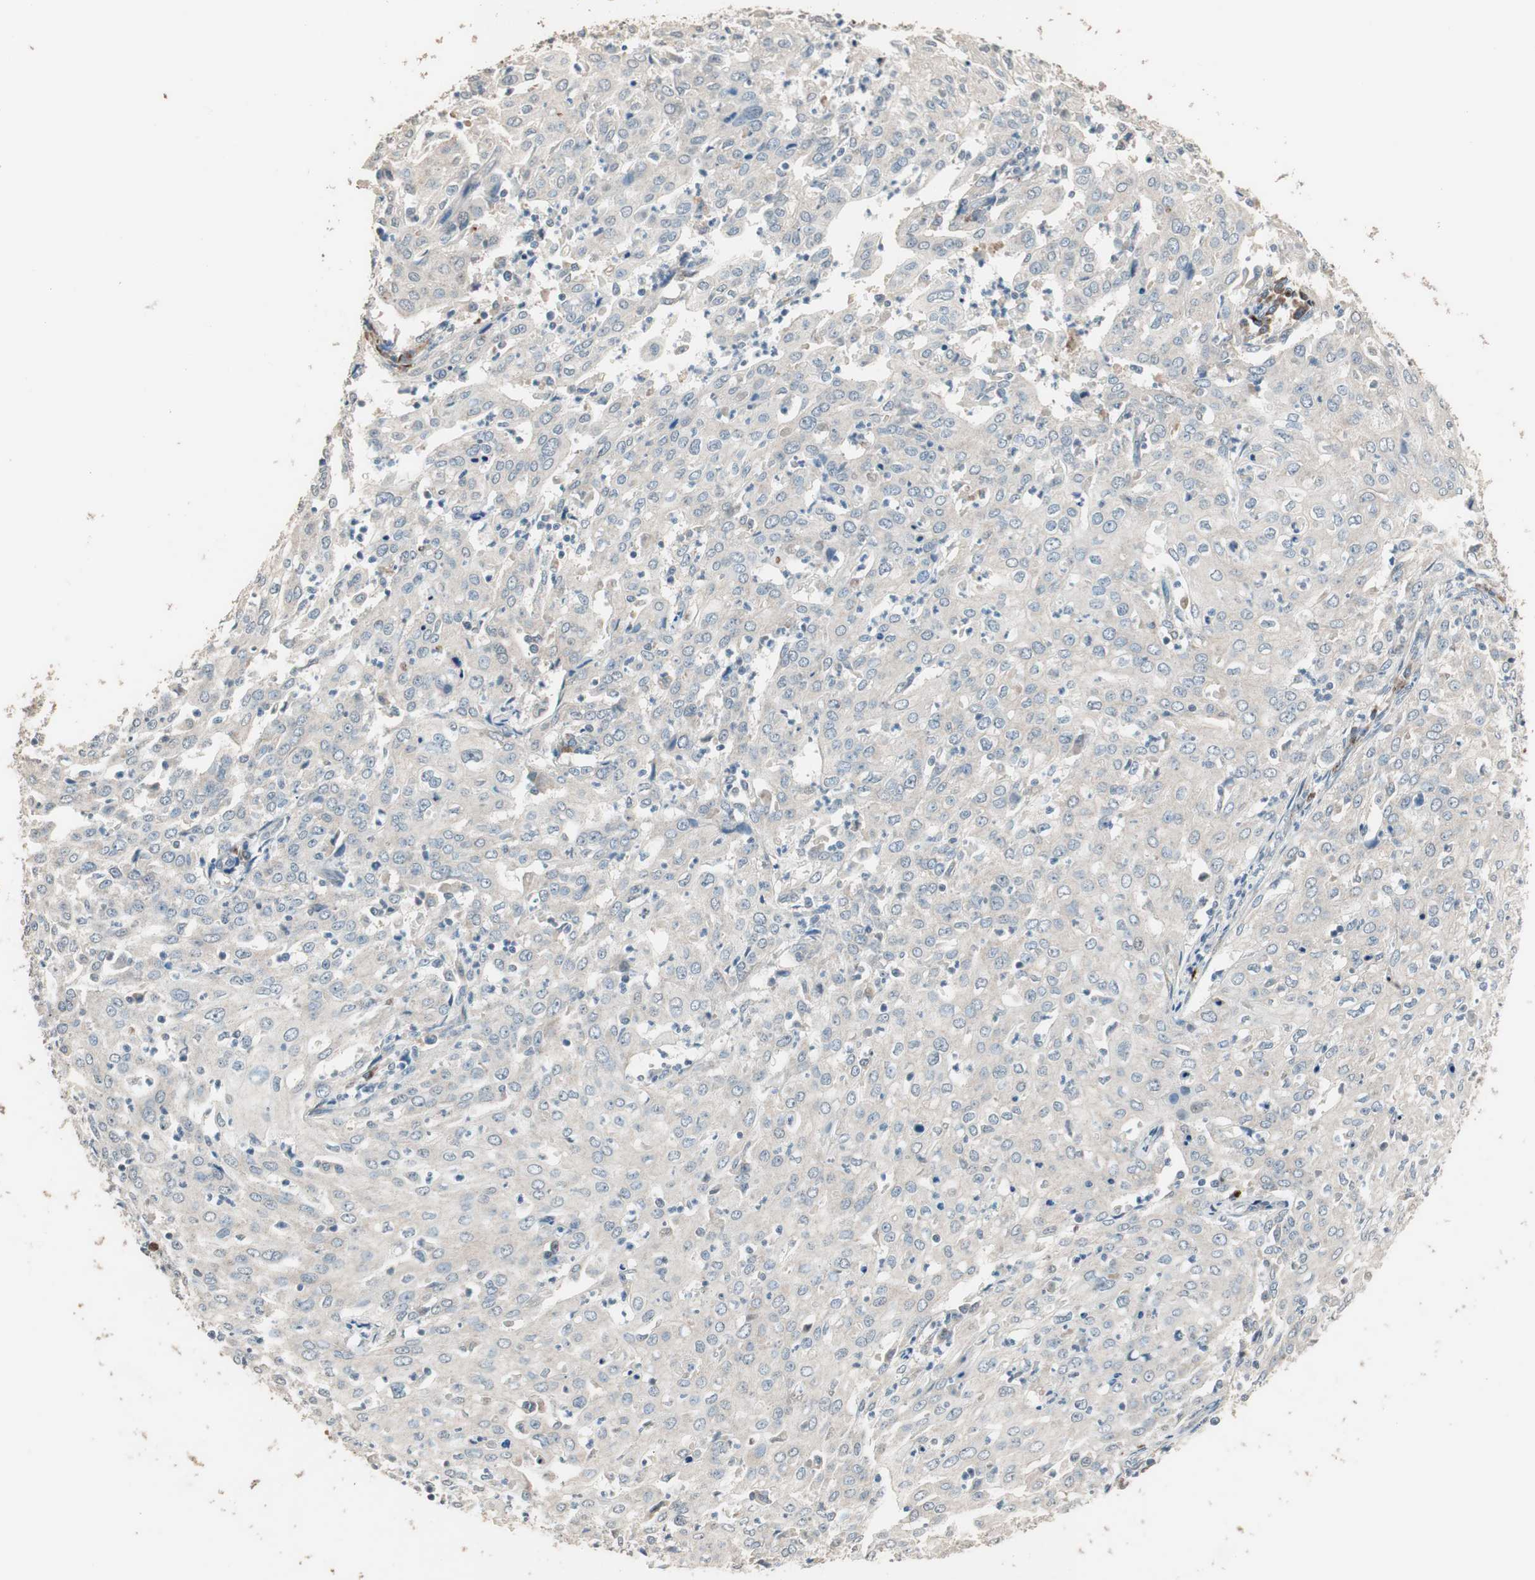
{"staining": {"intensity": "weak", "quantity": ">75%", "location": "cytoplasmic/membranous"}, "tissue": "cervical cancer", "cell_type": "Tumor cells", "image_type": "cancer", "snomed": [{"axis": "morphology", "description": "Squamous cell carcinoma, NOS"}, {"axis": "topography", "description": "Cervix"}], "caption": "Immunohistochemistry staining of squamous cell carcinoma (cervical), which reveals low levels of weak cytoplasmic/membranous positivity in approximately >75% of tumor cells indicating weak cytoplasmic/membranous protein expression. The staining was performed using DAB (brown) for protein detection and nuclei were counterstained in hematoxylin (blue).", "gene": "RARRES1", "patient": {"sex": "female", "age": 39}}